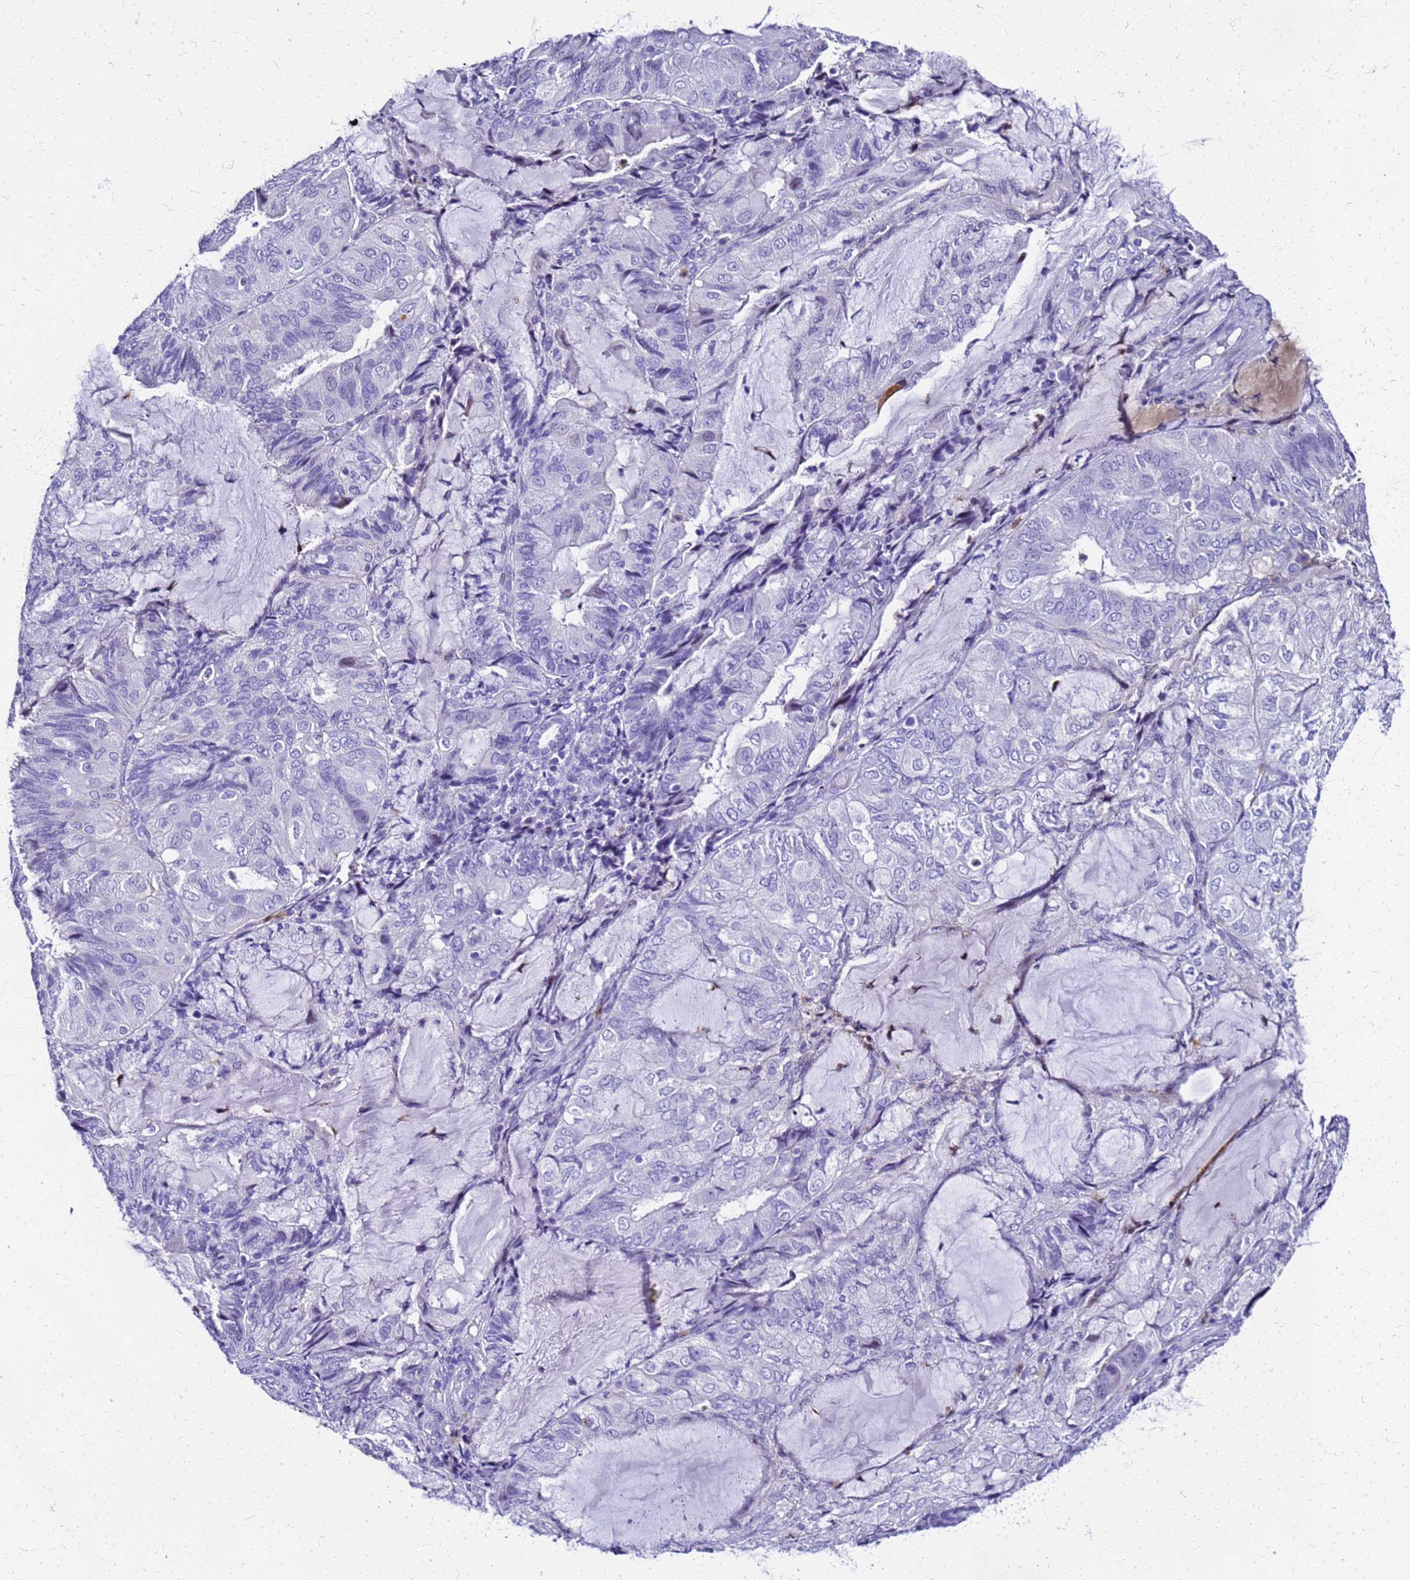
{"staining": {"intensity": "negative", "quantity": "none", "location": "none"}, "tissue": "endometrial cancer", "cell_type": "Tumor cells", "image_type": "cancer", "snomed": [{"axis": "morphology", "description": "Adenocarcinoma, NOS"}, {"axis": "topography", "description": "Endometrium"}], "caption": "Tumor cells show no significant positivity in endometrial adenocarcinoma.", "gene": "SMIM21", "patient": {"sex": "female", "age": 81}}